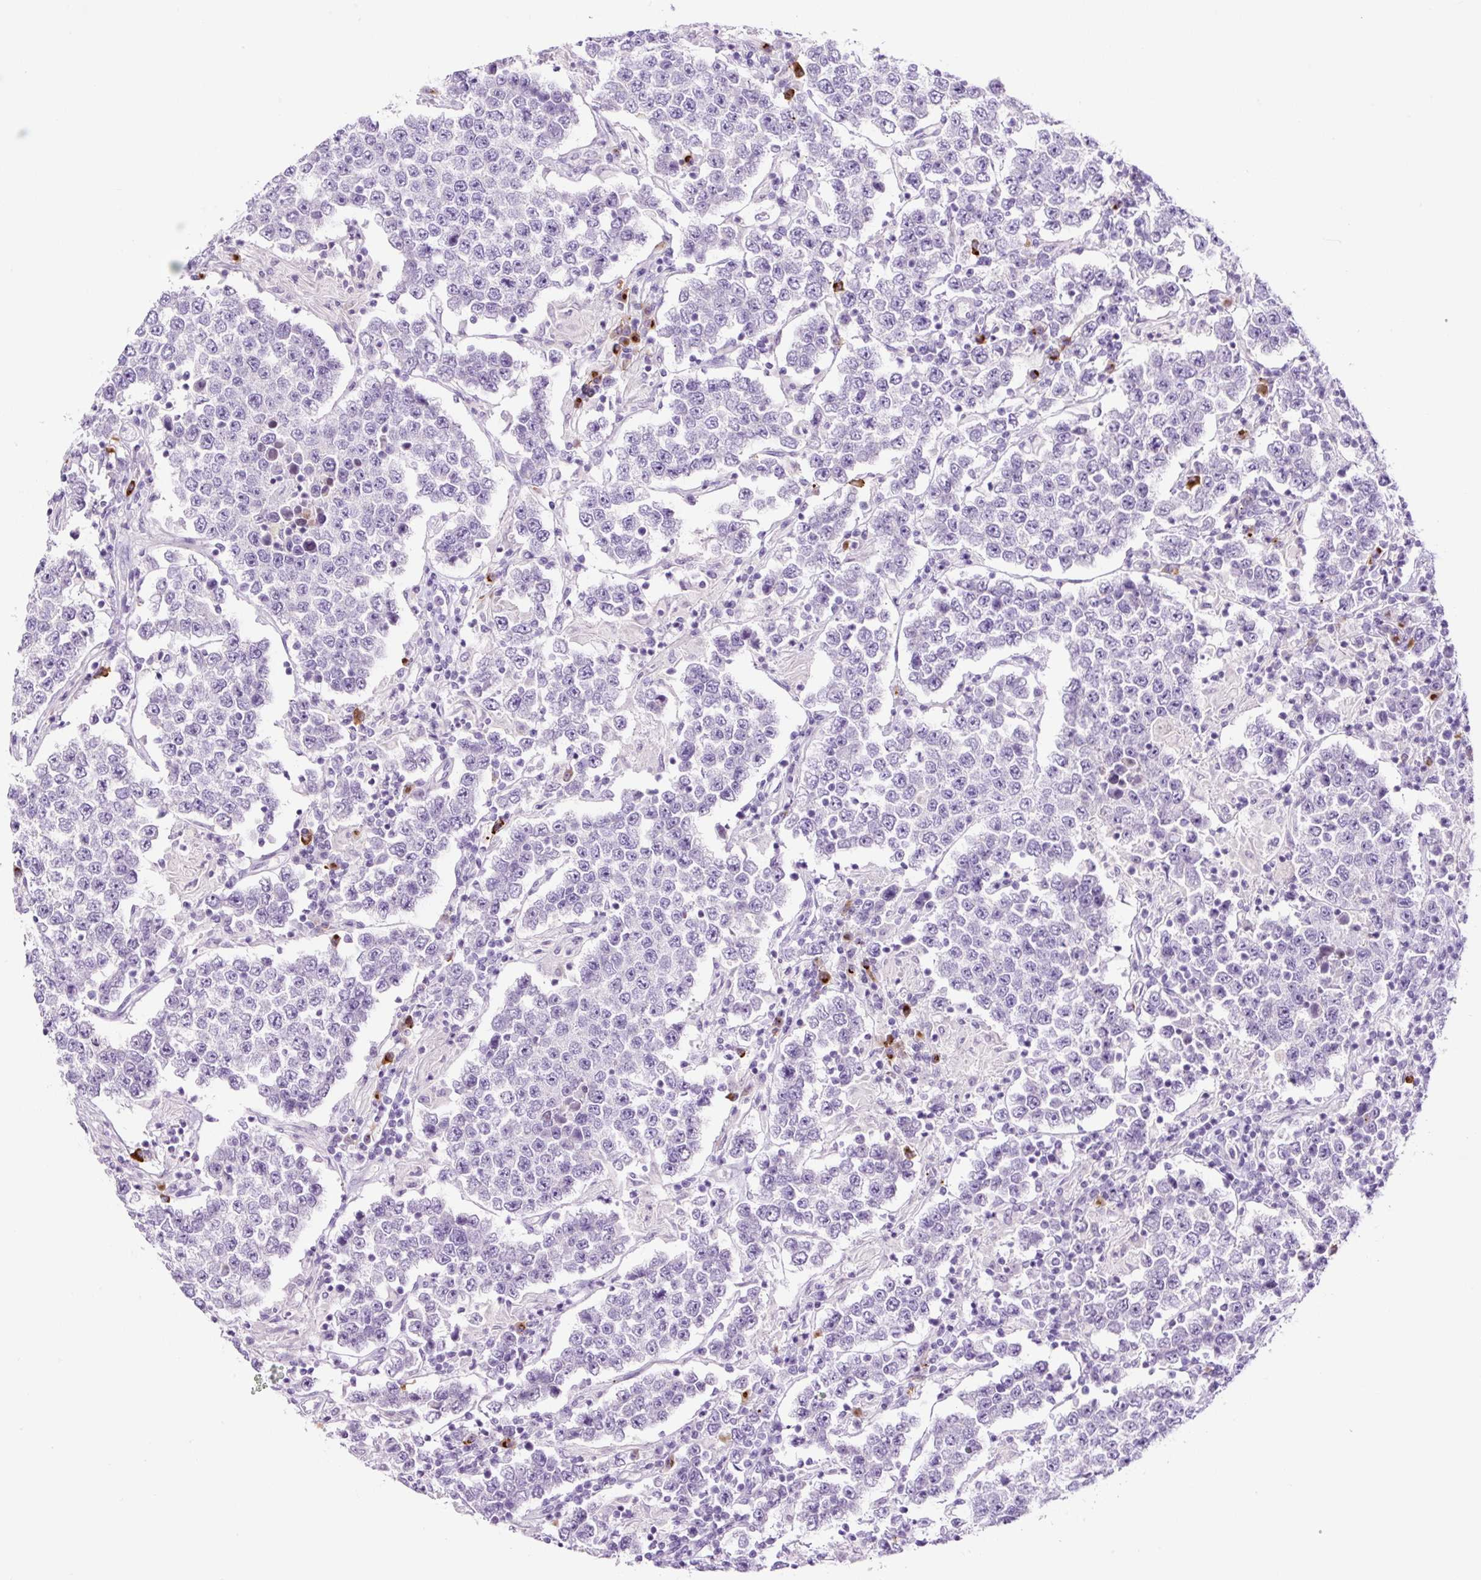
{"staining": {"intensity": "negative", "quantity": "none", "location": "none"}, "tissue": "testis cancer", "cell_type": "Tumor cells", "image_type": "cancer", "snomed": [{"axis": "morphology", "description": "Normal tissue, NOS"}, {"axis": "morphology", "description": "Urothelial carcinoma, High grade"}, {"axis": "morphology", "description": "Seminoma, NOS"}, {"axis": "morphology", "description": "Carcinoma, Embryonal, NOS"}, {"axis": "topography", "description": "Urinary bladder"}, {"axis": "topography", "description": "Testis"}], "caption": "Immunohistochemical staining of testis cancer exhibits no significant expression in tumor cells.", "gene": "RNF212B", "patient": {"sex": "male", "age": 41}}